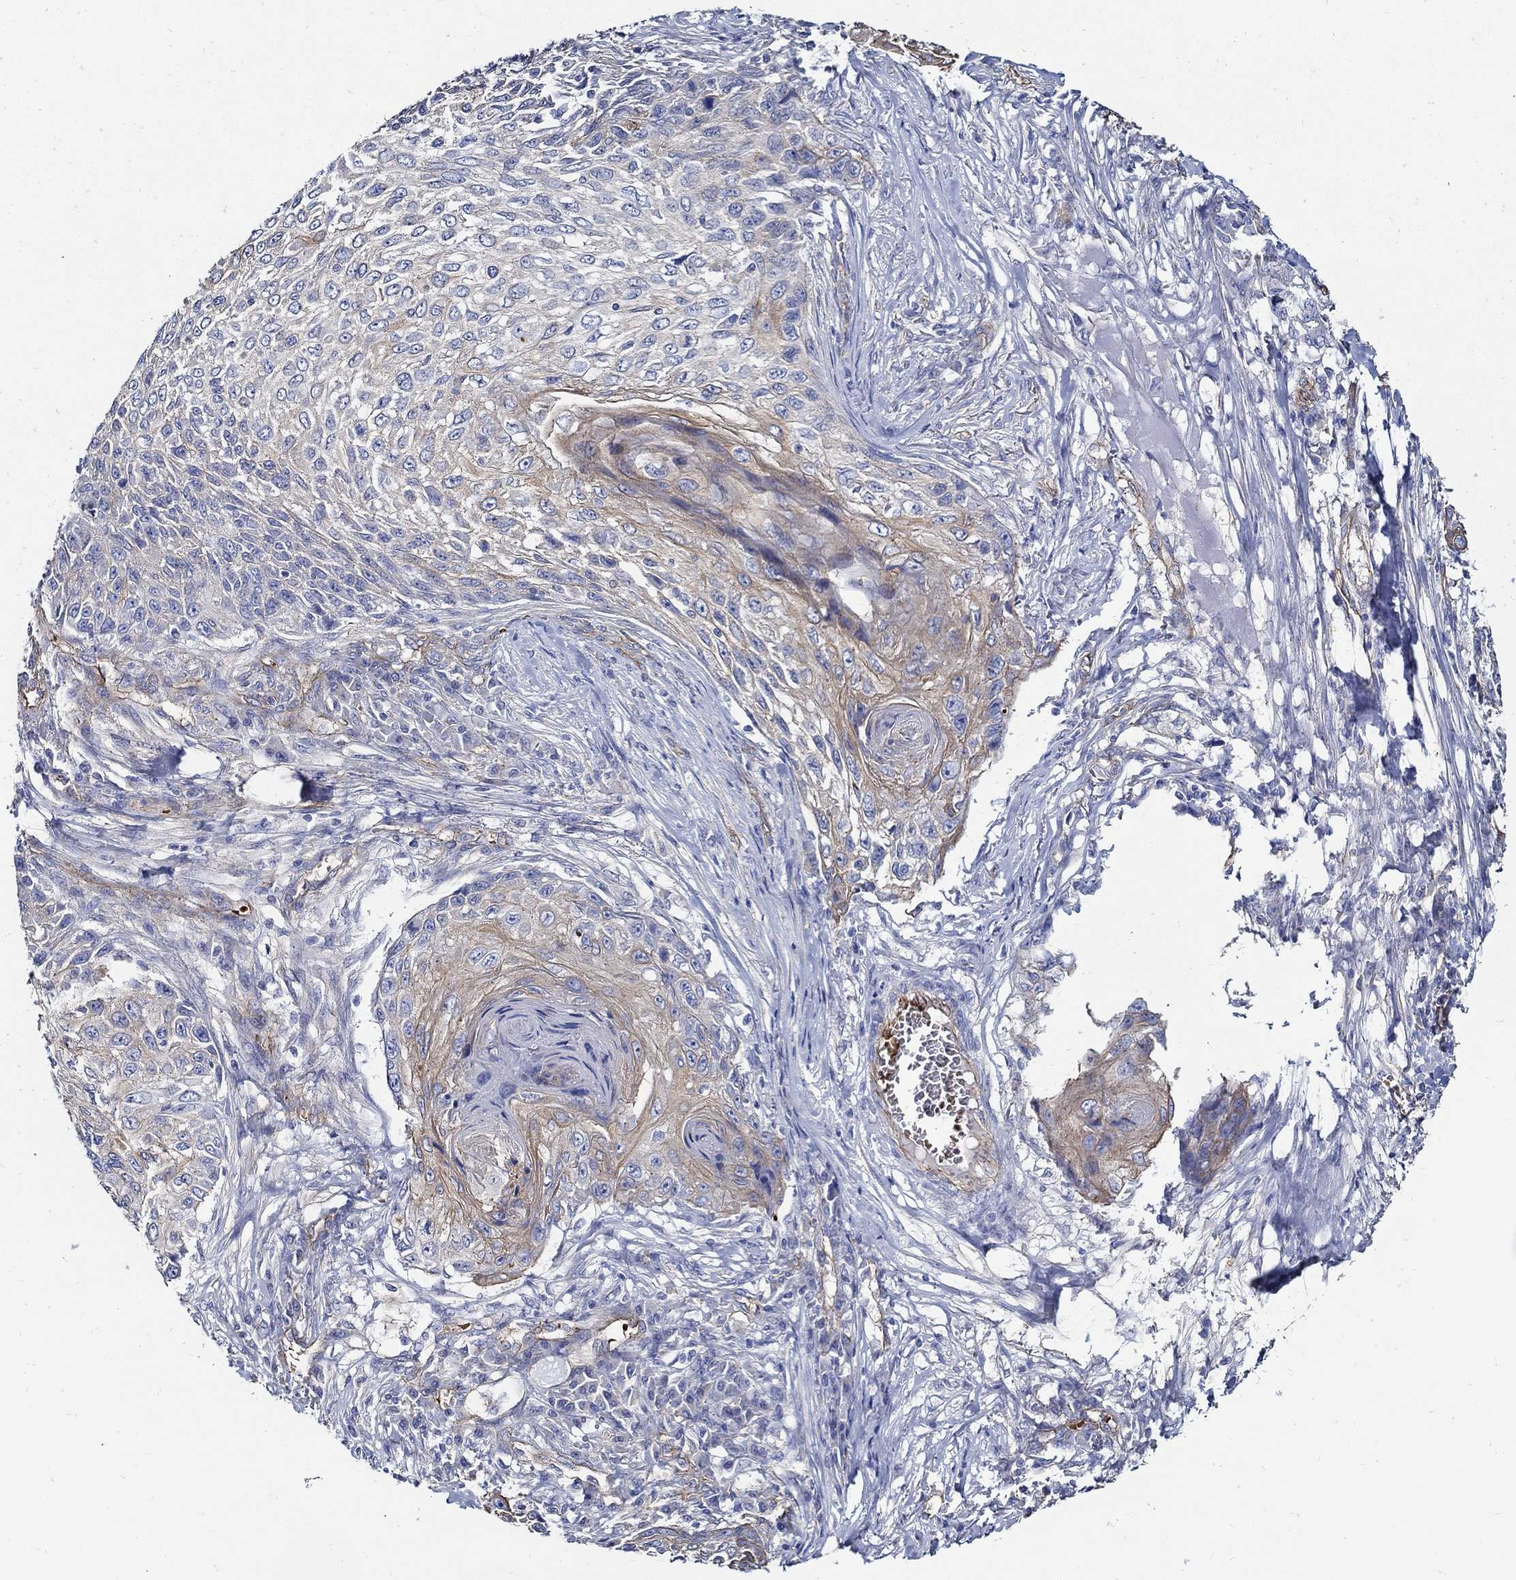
{"staining": {"intensity": "moderate", "quantity": "25%-75%", "location": "cytoplasmic/membranous"}, "tissue": "skin cancer", "cell_type": "Tumor cells", "image_type": "cancer", "snomed": [{"axis": "morphology", "description": "Squamous cell carcinoma, NOS"}, {"axis": "topography", "description": "Skin"}], "caption": "Protein expression analysis of human squamous cell carcinoma (skin) reveals moderate cytoplasmic/membranous staining in about 25%-75% of tumor cells.", "gene": "APBB3", "patient": {"sex": "male", "age": 92}}